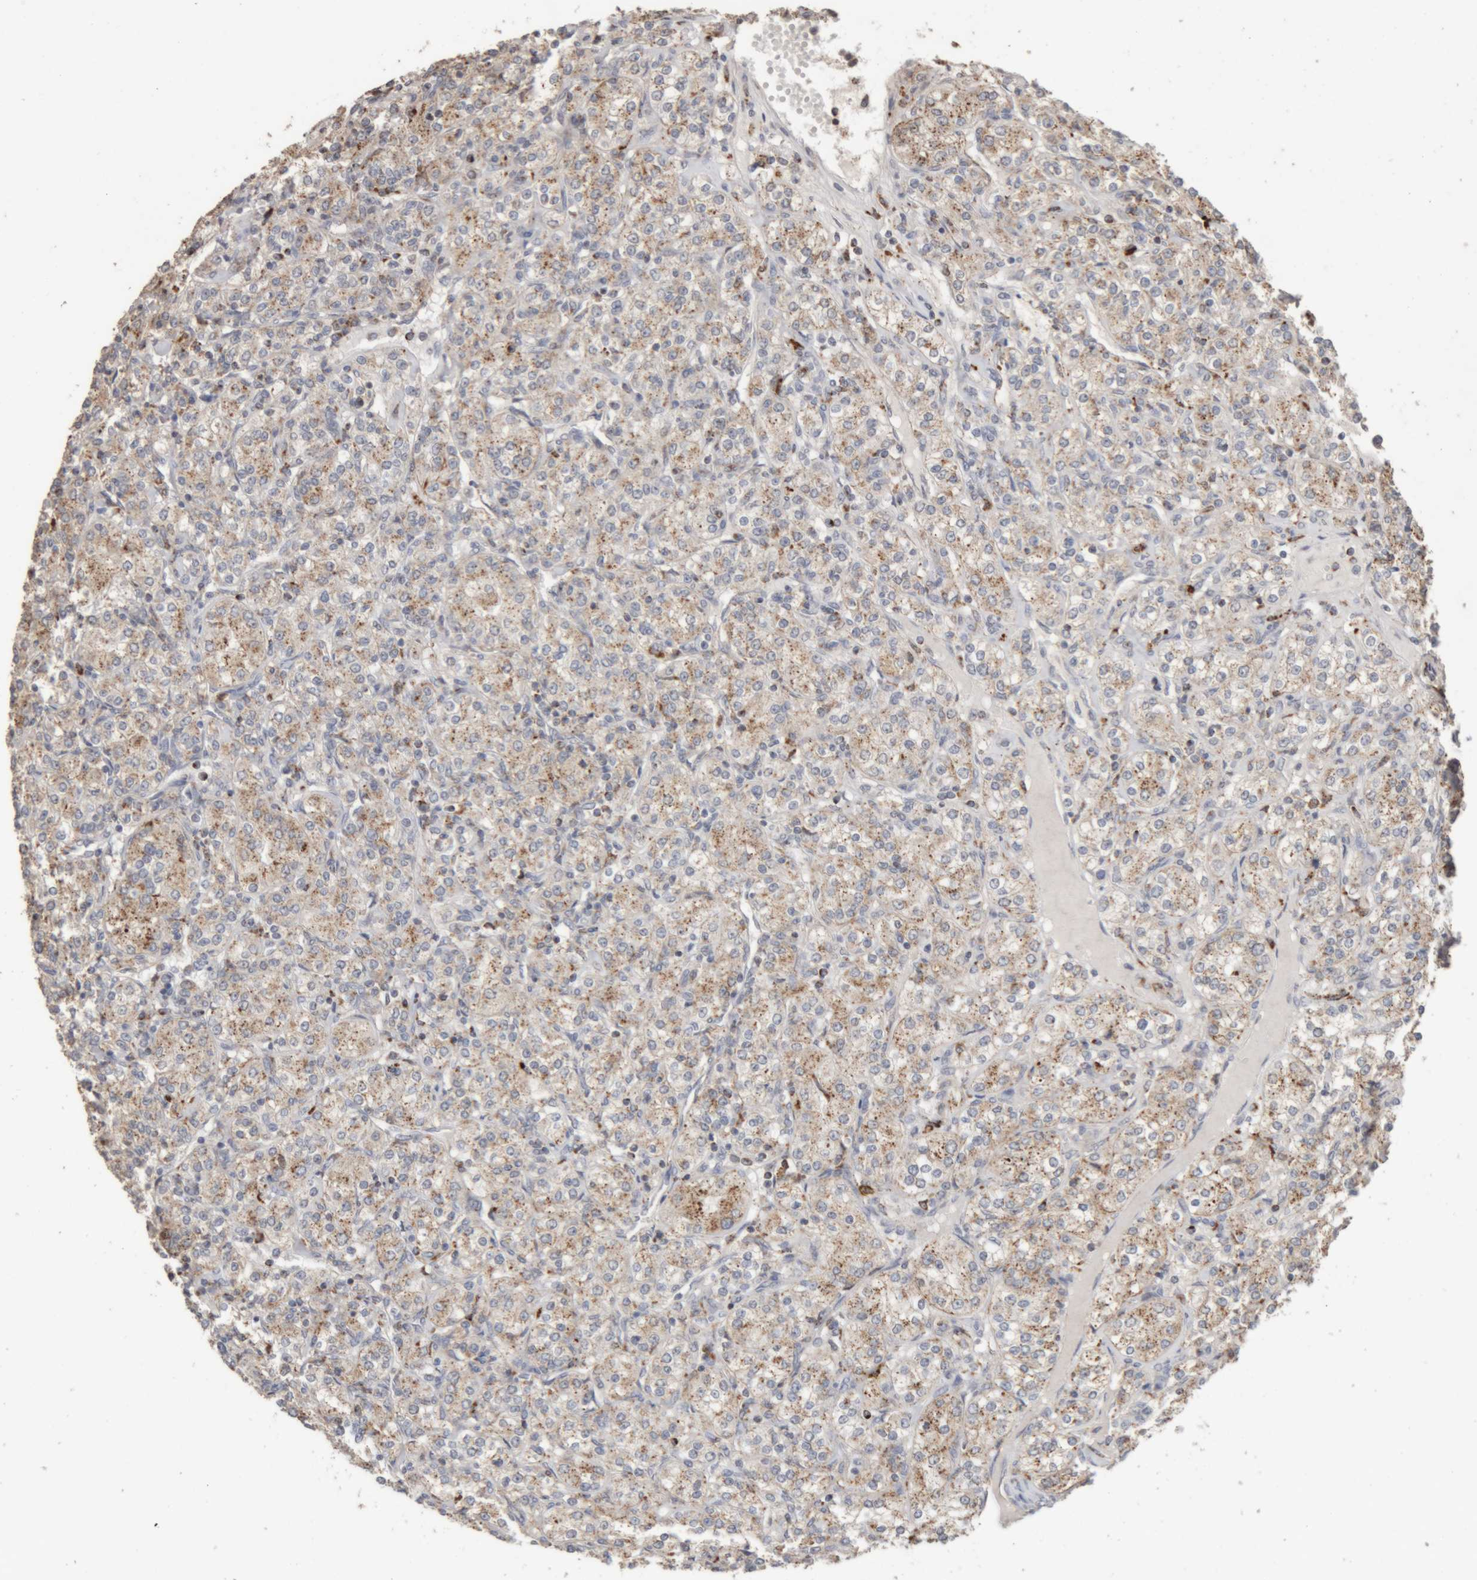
{"staining": {"intensity": "moderate", "quantity": ">75%", "location": "cytoplasmic/membranous"}, "tissue": "renal cancer", "cell_type": "Tumor cells", "image_type": "cancer", "snomed": [{"axis": "morphology", "description": "Adenocarcinoma, NOS"}, {"axis": "topography", "description": "Kidney"}], "caption": "Renal adenocarcinoma stained with immunohistochemistry exhibits moderate cytoplasmic/membranous positivity in approximately >75% of tumor cells.", "gene": "ARSA", "patient": {"sex": "male", "age": 77}}